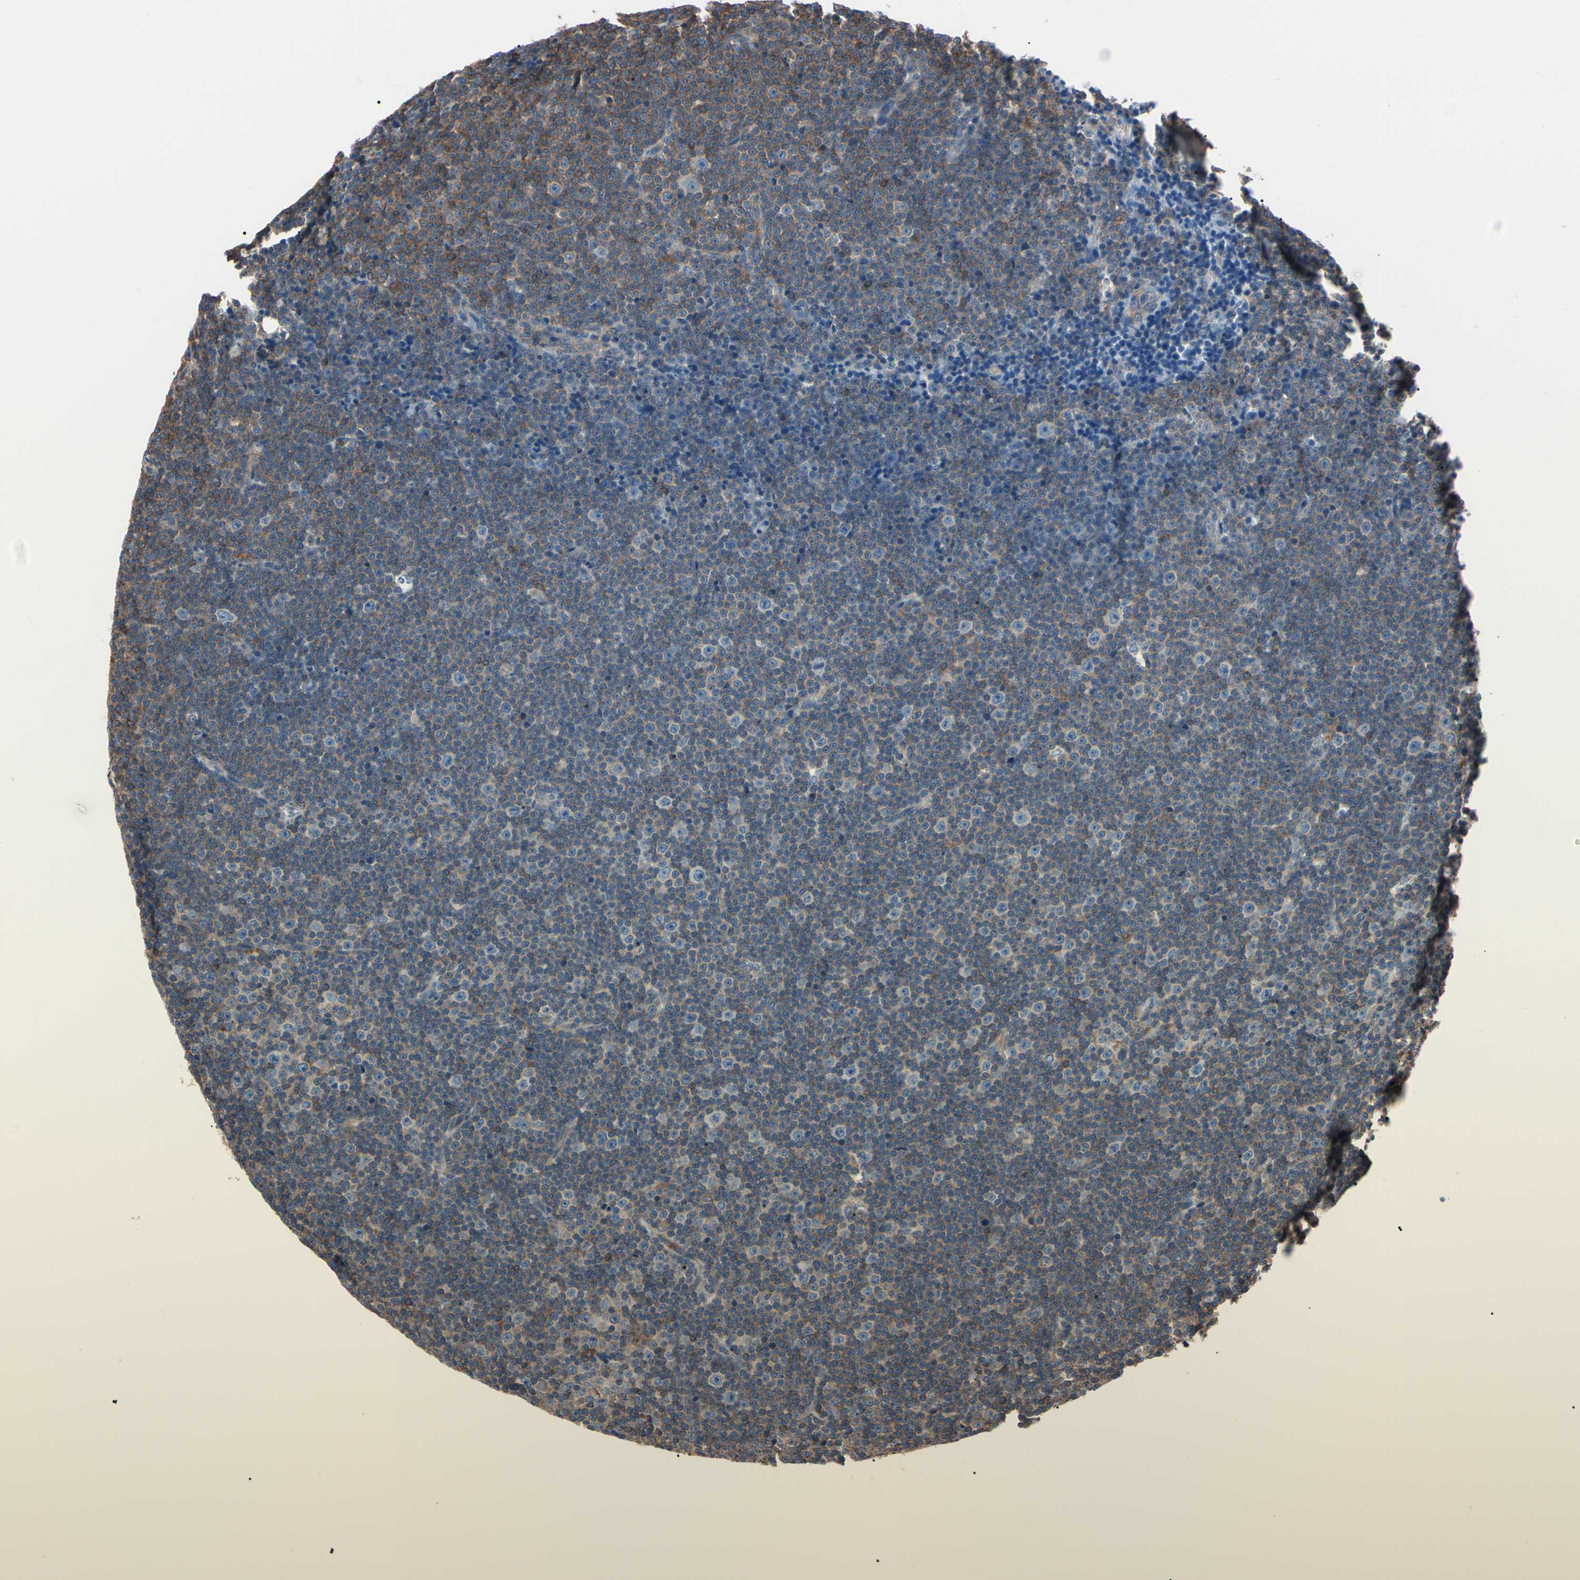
{"staining": {"intensity": "negative", "quantity": "none", "location": "none"}, "tissue": "lymphoma", "cell_type": "Tumor cells", "image_type": "cancer", "snomed": [{"axis": "morphology", "description": "Malignant lymphoma, non-Hodgkin's type, Low grade"}, {"axis": "topography", "description": "Lymph node"}], "caption": "Malignant lymphoma, non-Hodgkin's type (low-grade) was stained to show a protein in brown. There is no significant expression in tumor cells.", "gene": "PRKACA", "patient": {"sex": "female", "age": 67}}